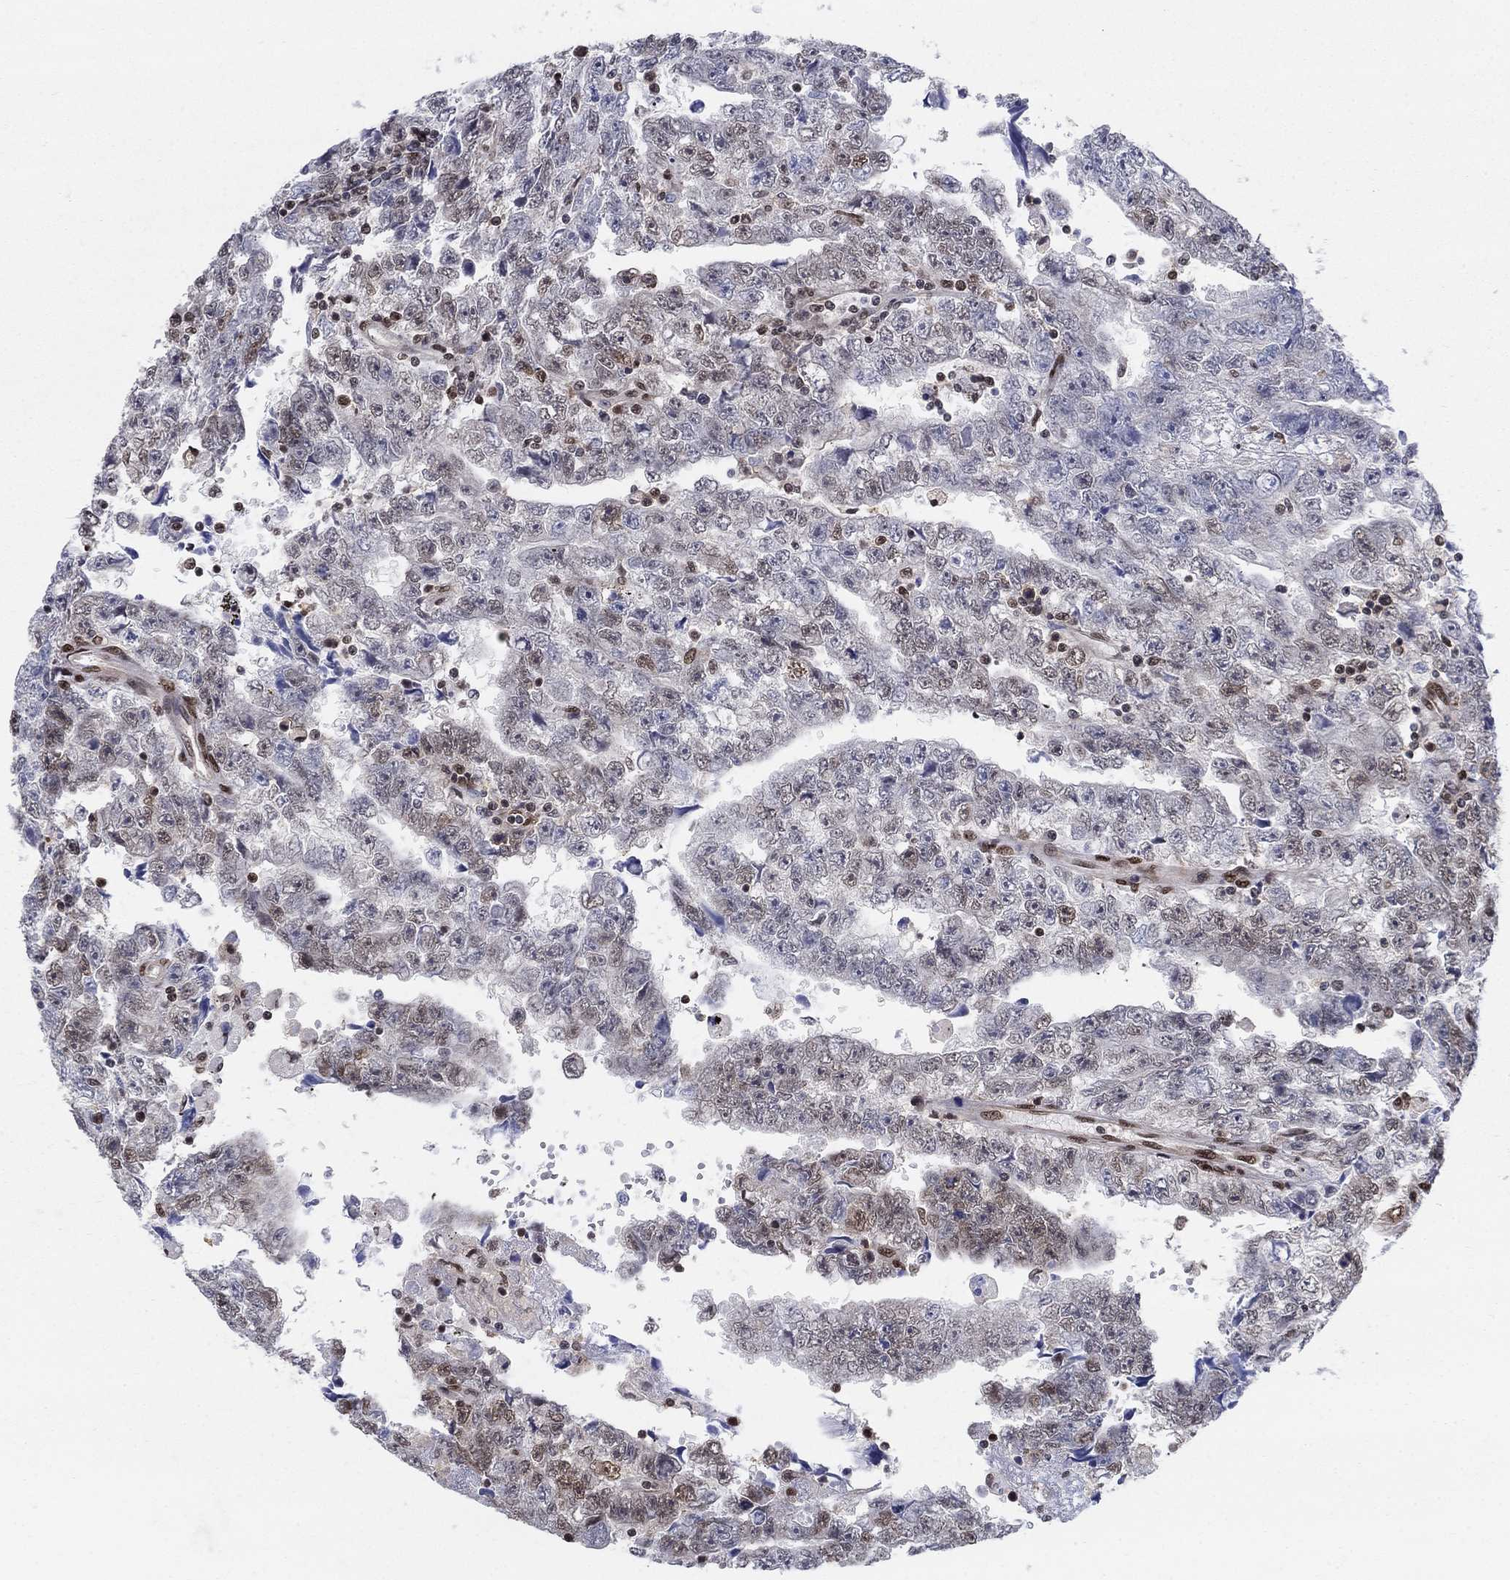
{"staining": {"intensity": "moderate", "quantity": "<25%", "location": "nuclear"}, "tissue": "testis cancer", "cell_type": "Tumor cells", "image_type": "cancer", "snomed": [{"axis": "morphology", "description": "Carcinoma, Embryonal, NOS"}, {"axis": "topography", "description": "Testis"}], "caption": "Embryonal carcinoma (testis) stained with immunohistochemistry displays moderate nuclear expression in about <25% of tumor cells.", "gene": "CENPE", "patient": {"sex": "male", "age": 25}}